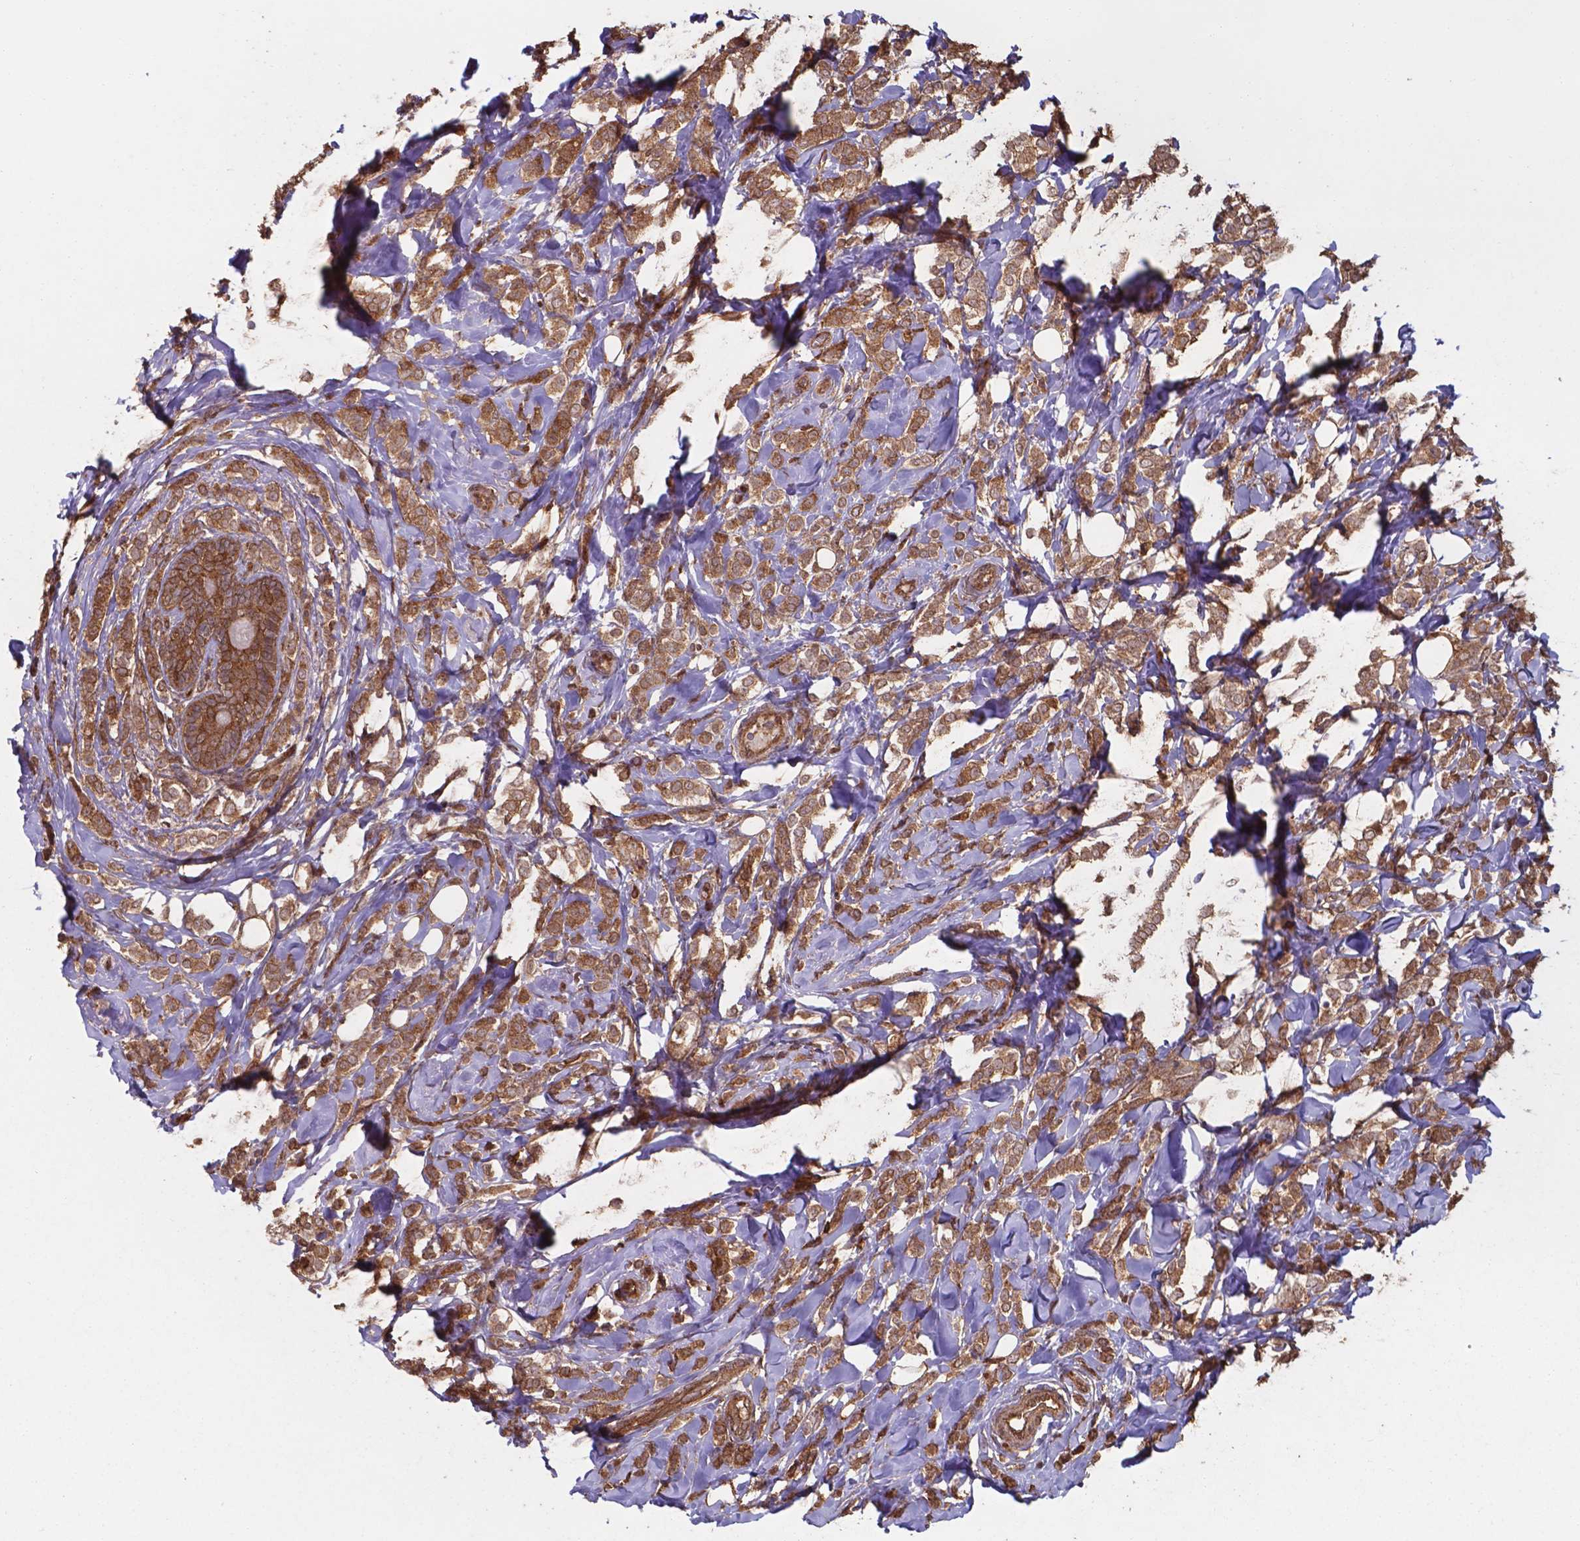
{"staining": {"intensity": "moderate", "quantity": ">75%", "location": "cytoplasmic/membranous,nuclear"}, "tissue": "breast cancer", "cell_type": "Tumor cells", "image_type": "cancer", "snomed": [{"axis": "morphology", "description": "Lobular carcinoma"}, {"axis": "topography", "description": "Breast"}], "caption": "A brown stain labels moderate cytoplasmic/membranous and nuclear expression of a protein in breast cancer tumor cells. (DAB (3,3'-diaminobenzidine) = brown stain, brightfield microscopy at high magnification).", "gene": "CHP2", "patient": {"sex": "female", "age": 49}}